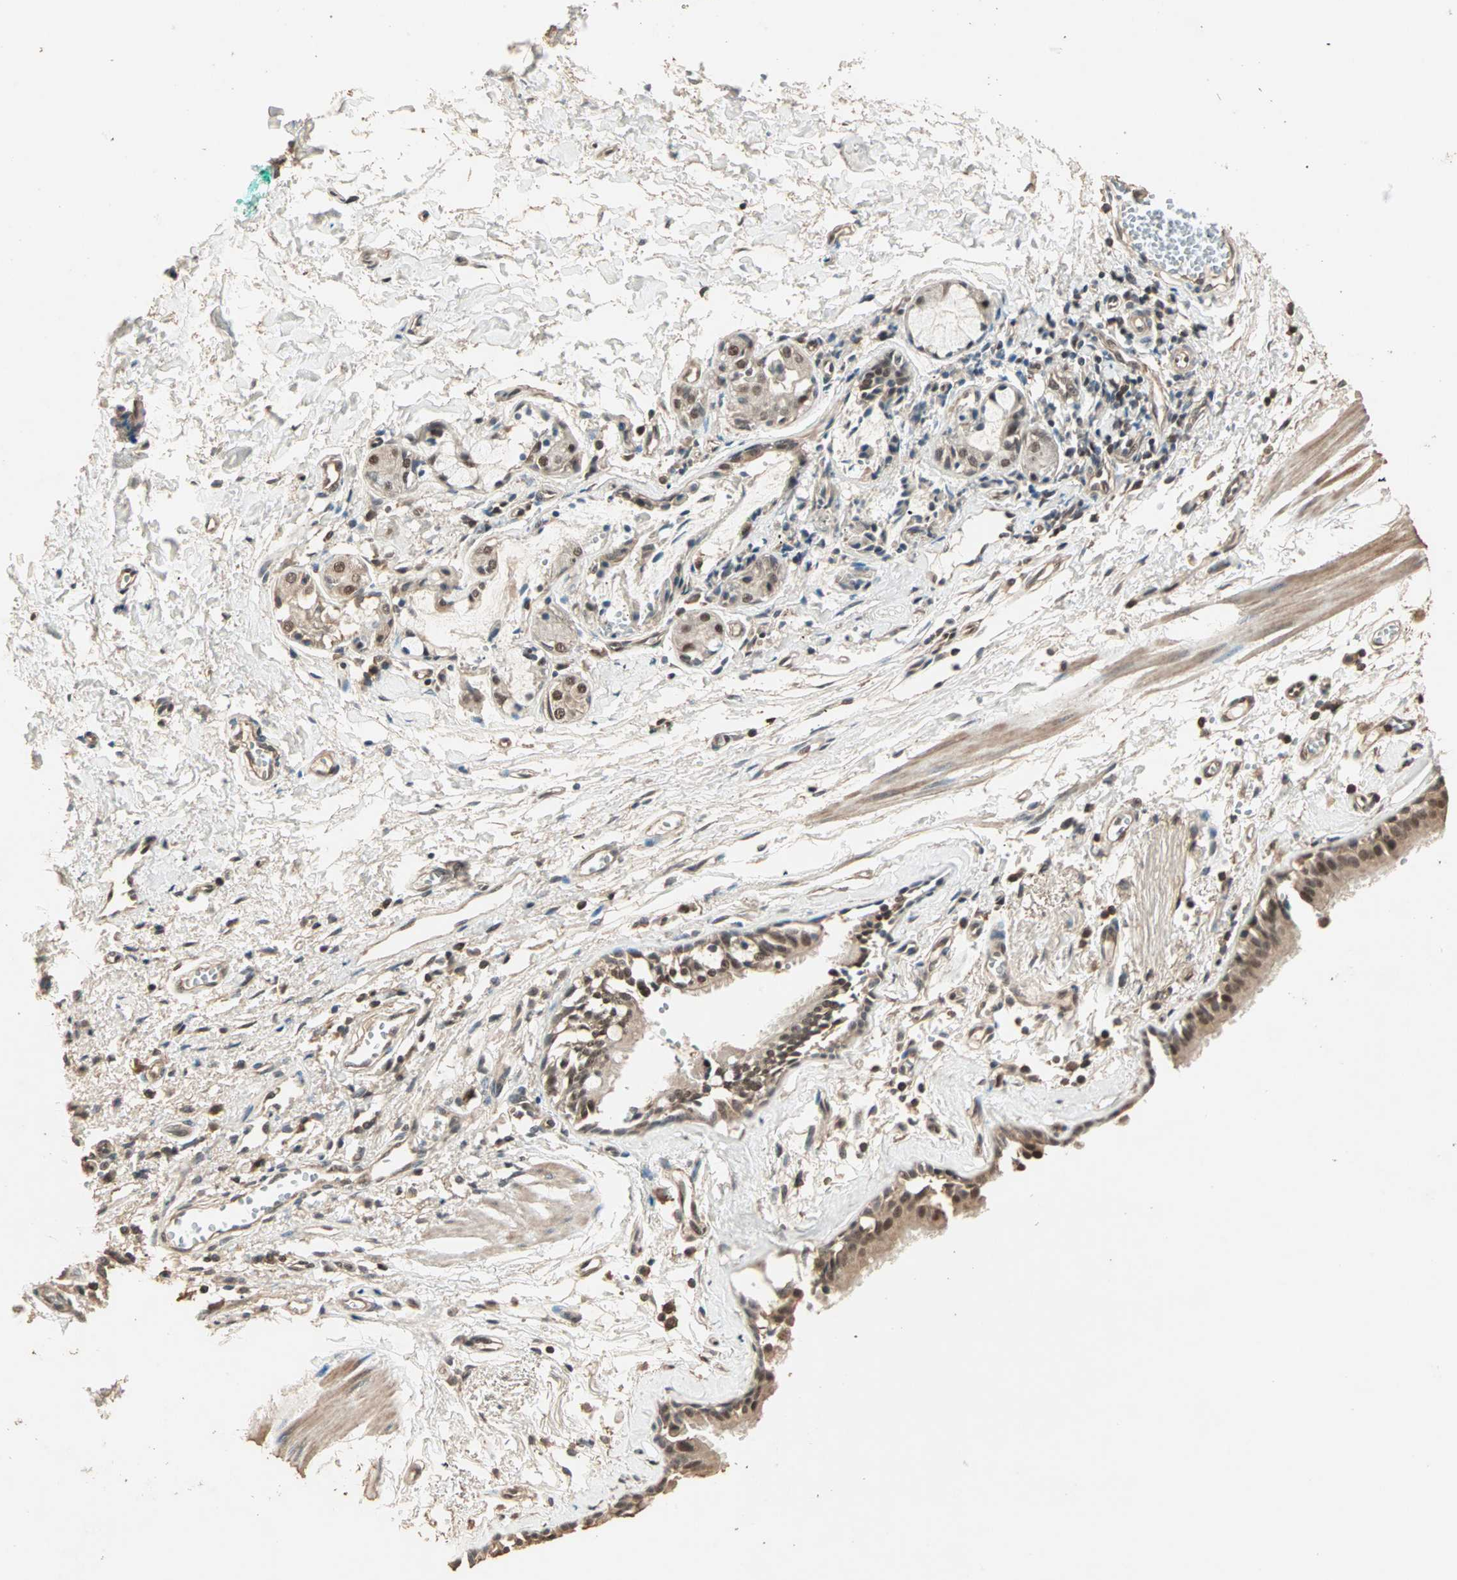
{"staining": {"intensity": "moderate", "quantity": ">75%", "location": "cytoplasmic/membranous,nuclear"}, "tissue": "bronchus", "cell_type": "Respiratory epithelial cells", "image_type": "normal", "snomed": [{"axis": "morphology", "description": "Normal tissue, NOS"}, {"axis": "topography", "description": "Bronchus"}, {"axis": "topography", "description": "Lung"}], "caption": "Bronchus was stained to show a protein in brown. There is medium levels of moderate cytoplasmic/membranous,nuclear expression in about >75% of respiratory epithelial cells.", "gene": "ZBTB33", "patient": {"sex": "female", "age": 56}}